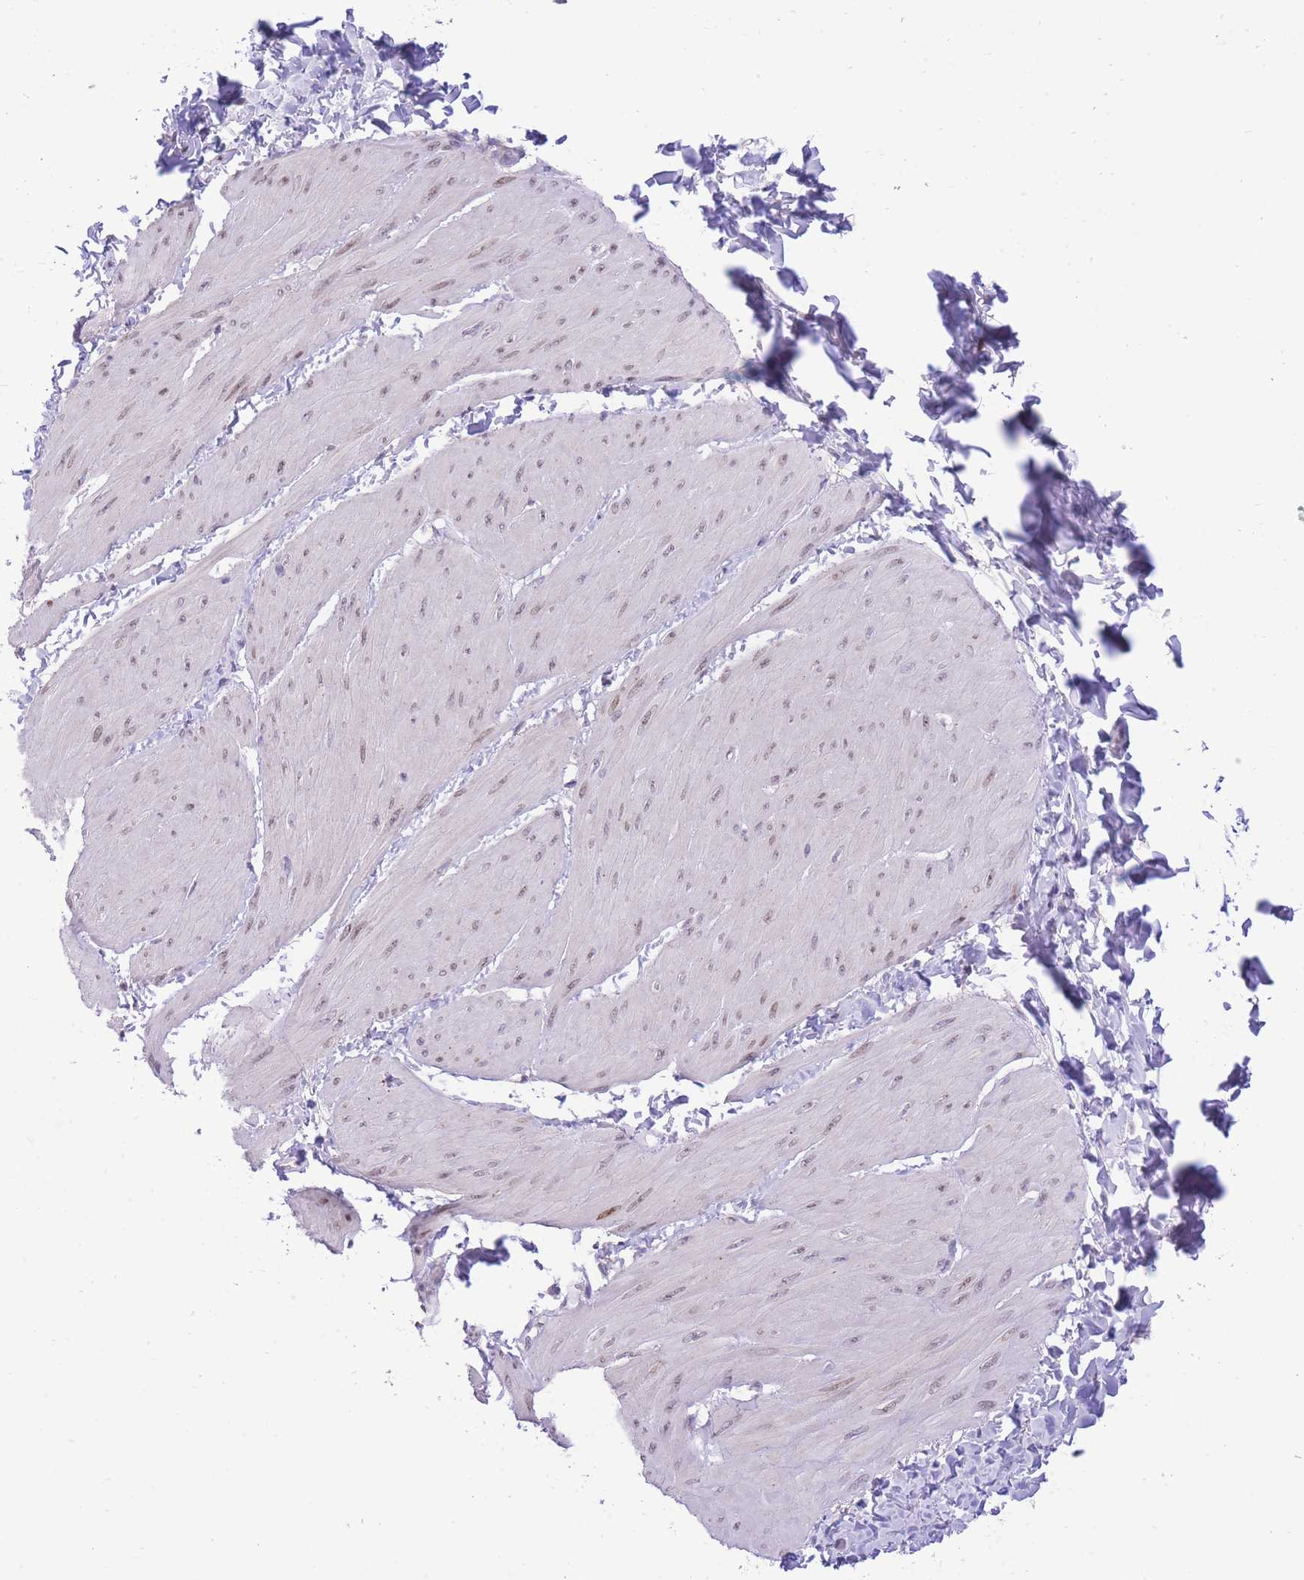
{"staining": {"intensity": "moderate", "quantity": "25%-75%", "location": "nuclear"}, "tissue": "smooth muscle", "cell_type": "Smooth muscle cells", "image_type": "normal", "snomed": [{"axis": "morphology", "description": "Urothelial carcinoma, High grade"}, {"axis": "topography", "description": "Urinary bladder"}], "caption": "The photomicrograph demonstrates staining of unremarkable smooth muscle, revealing moderate nuclear protein positivity (brown color) within smooth muscle cells. (Stains: DAB (3,3'-diaminobenzidine) in brown, nuclei in blue, Microscopy: brightfield microscopy at high magnification).", "gene": "STK39", "patient": {"sex": "male", "age": 46}}